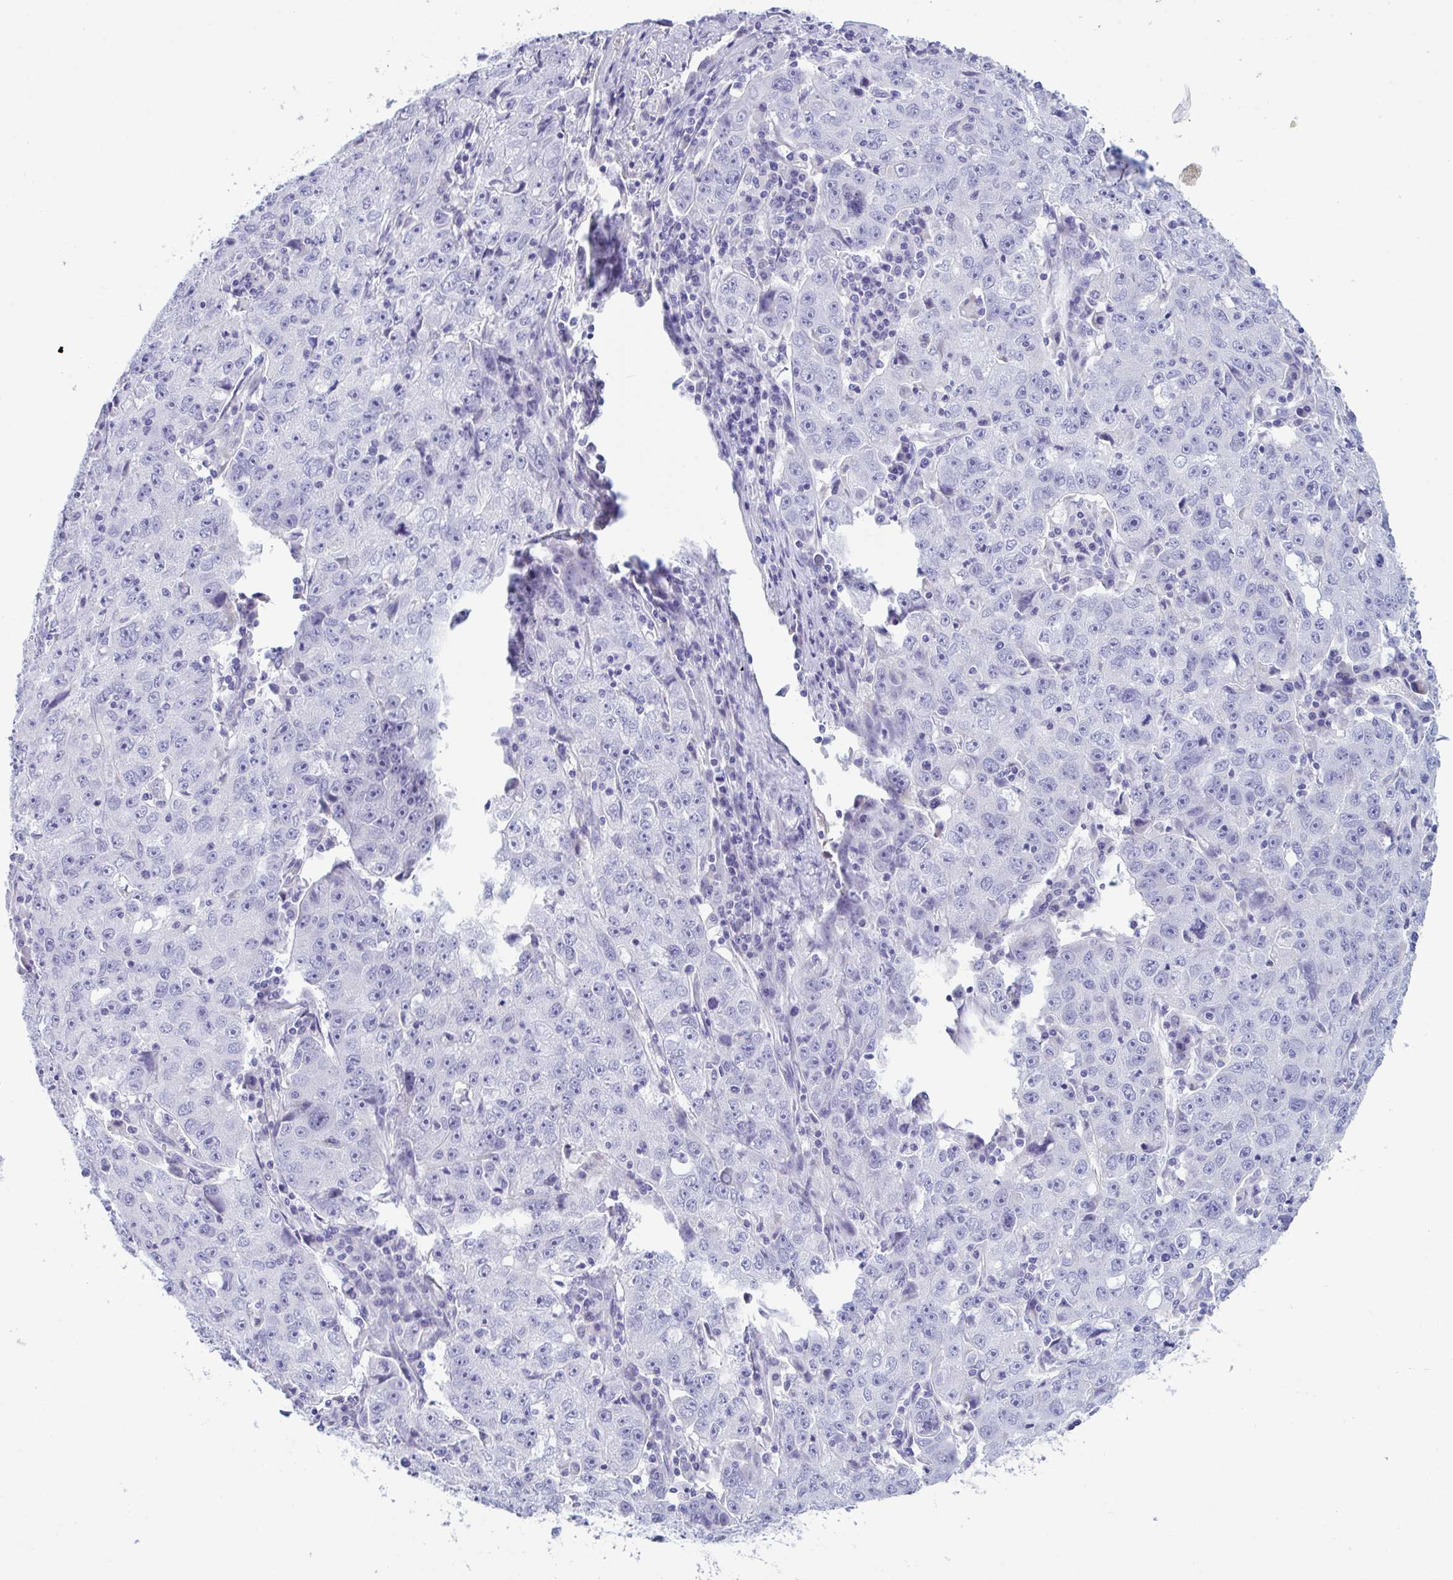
{"staining": {"intensity": "negative", "quantity": "none", "location": "none"}, "tissue": "lung cancer", "cell_type": "Tumor cells", "image_type": "cancer", "snomed": [{"axis": "morphology", "description": "Normal morphology"}, {"axis": "morphology", "description": "Adenocarcinoma, NOS"}, {"axis": "topography", "description": "Lymph node"}, {"axis": "topography", "description": "Lung"}], "caption": "There is no significant expression in tumor cells of lung cancer (adenocarcinoma).", "gene": "BBS1", "patient": {"sex": "female", "age": 57}}